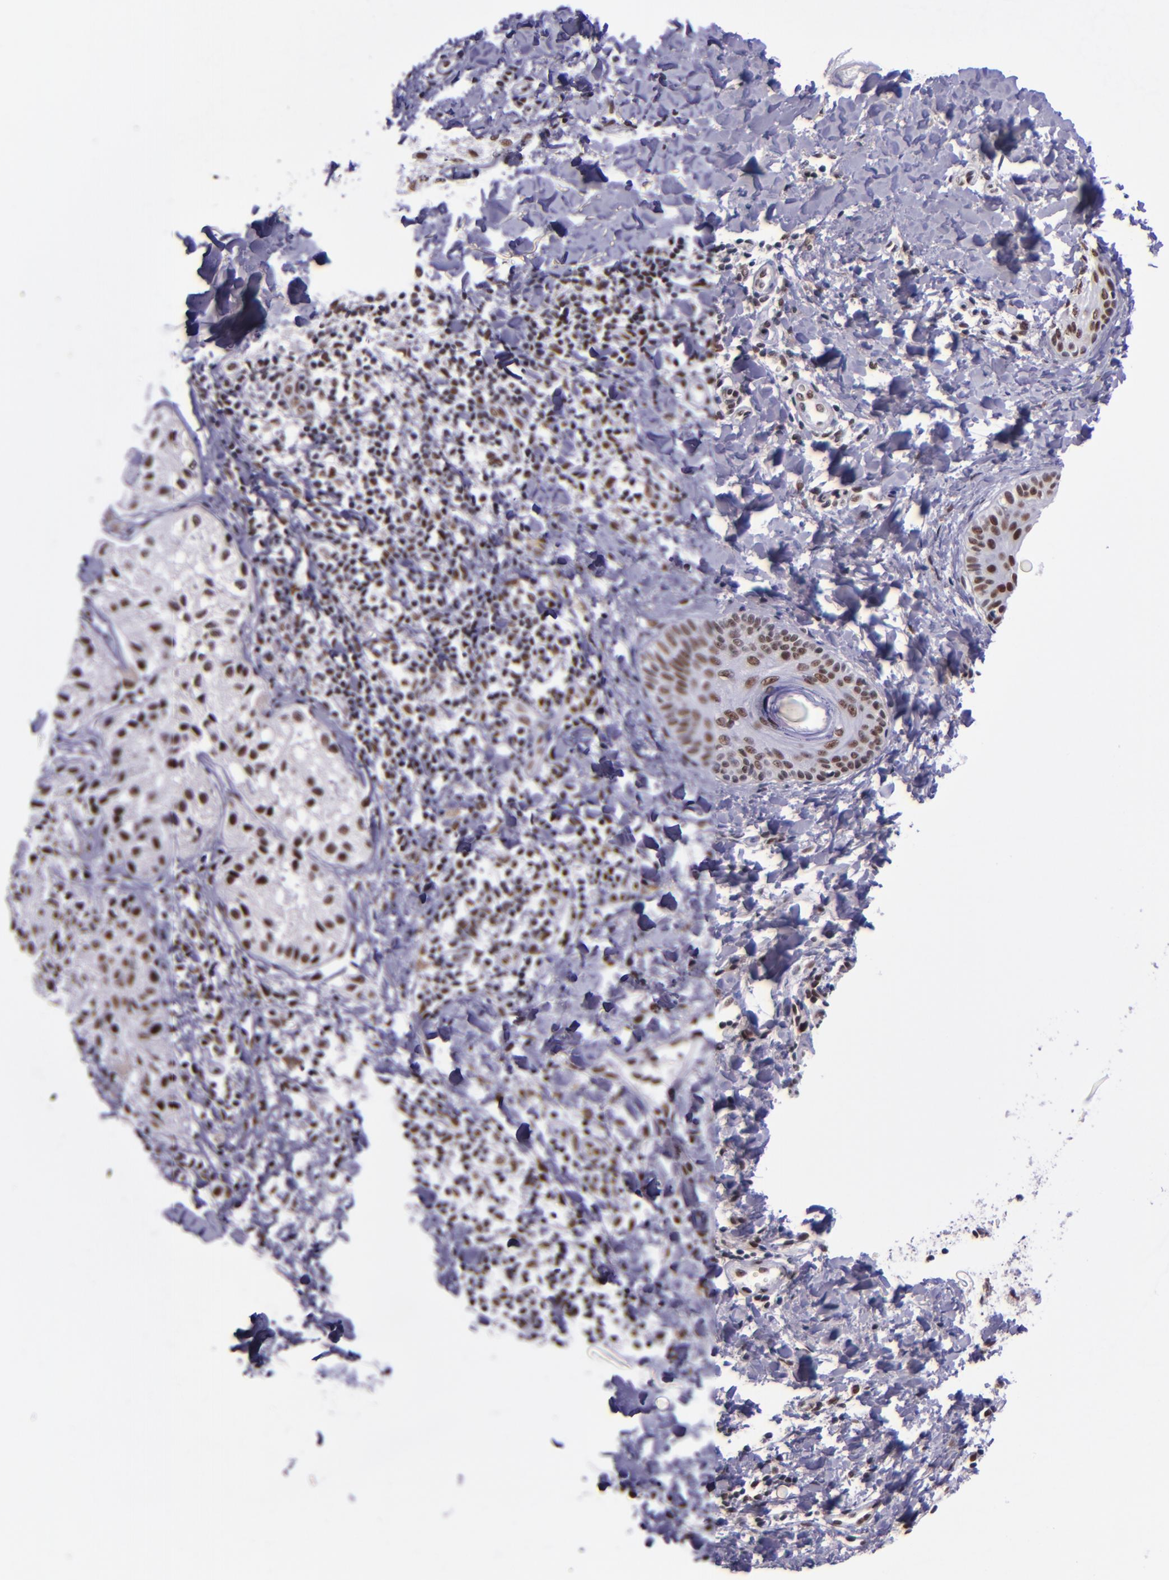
{"staining": {"intensity": "moderate", "quantity": ">75%", "location": "nuclear"}, "tissue": "melanoma", "cell_type": "Tumor cells", "image_type": "cancer", "snomed": [{"axis": "morphology", "description": "Malignant melanoma, NOS"}, {"axis": "topography", "description": "Skin"}], "caption": "Protein staining exhibits moderate nuclear positivity in about >75% of tumor cells in melanoma.", "gene": "GPKOW", "patient": {"sex": "male", "age": 23}}